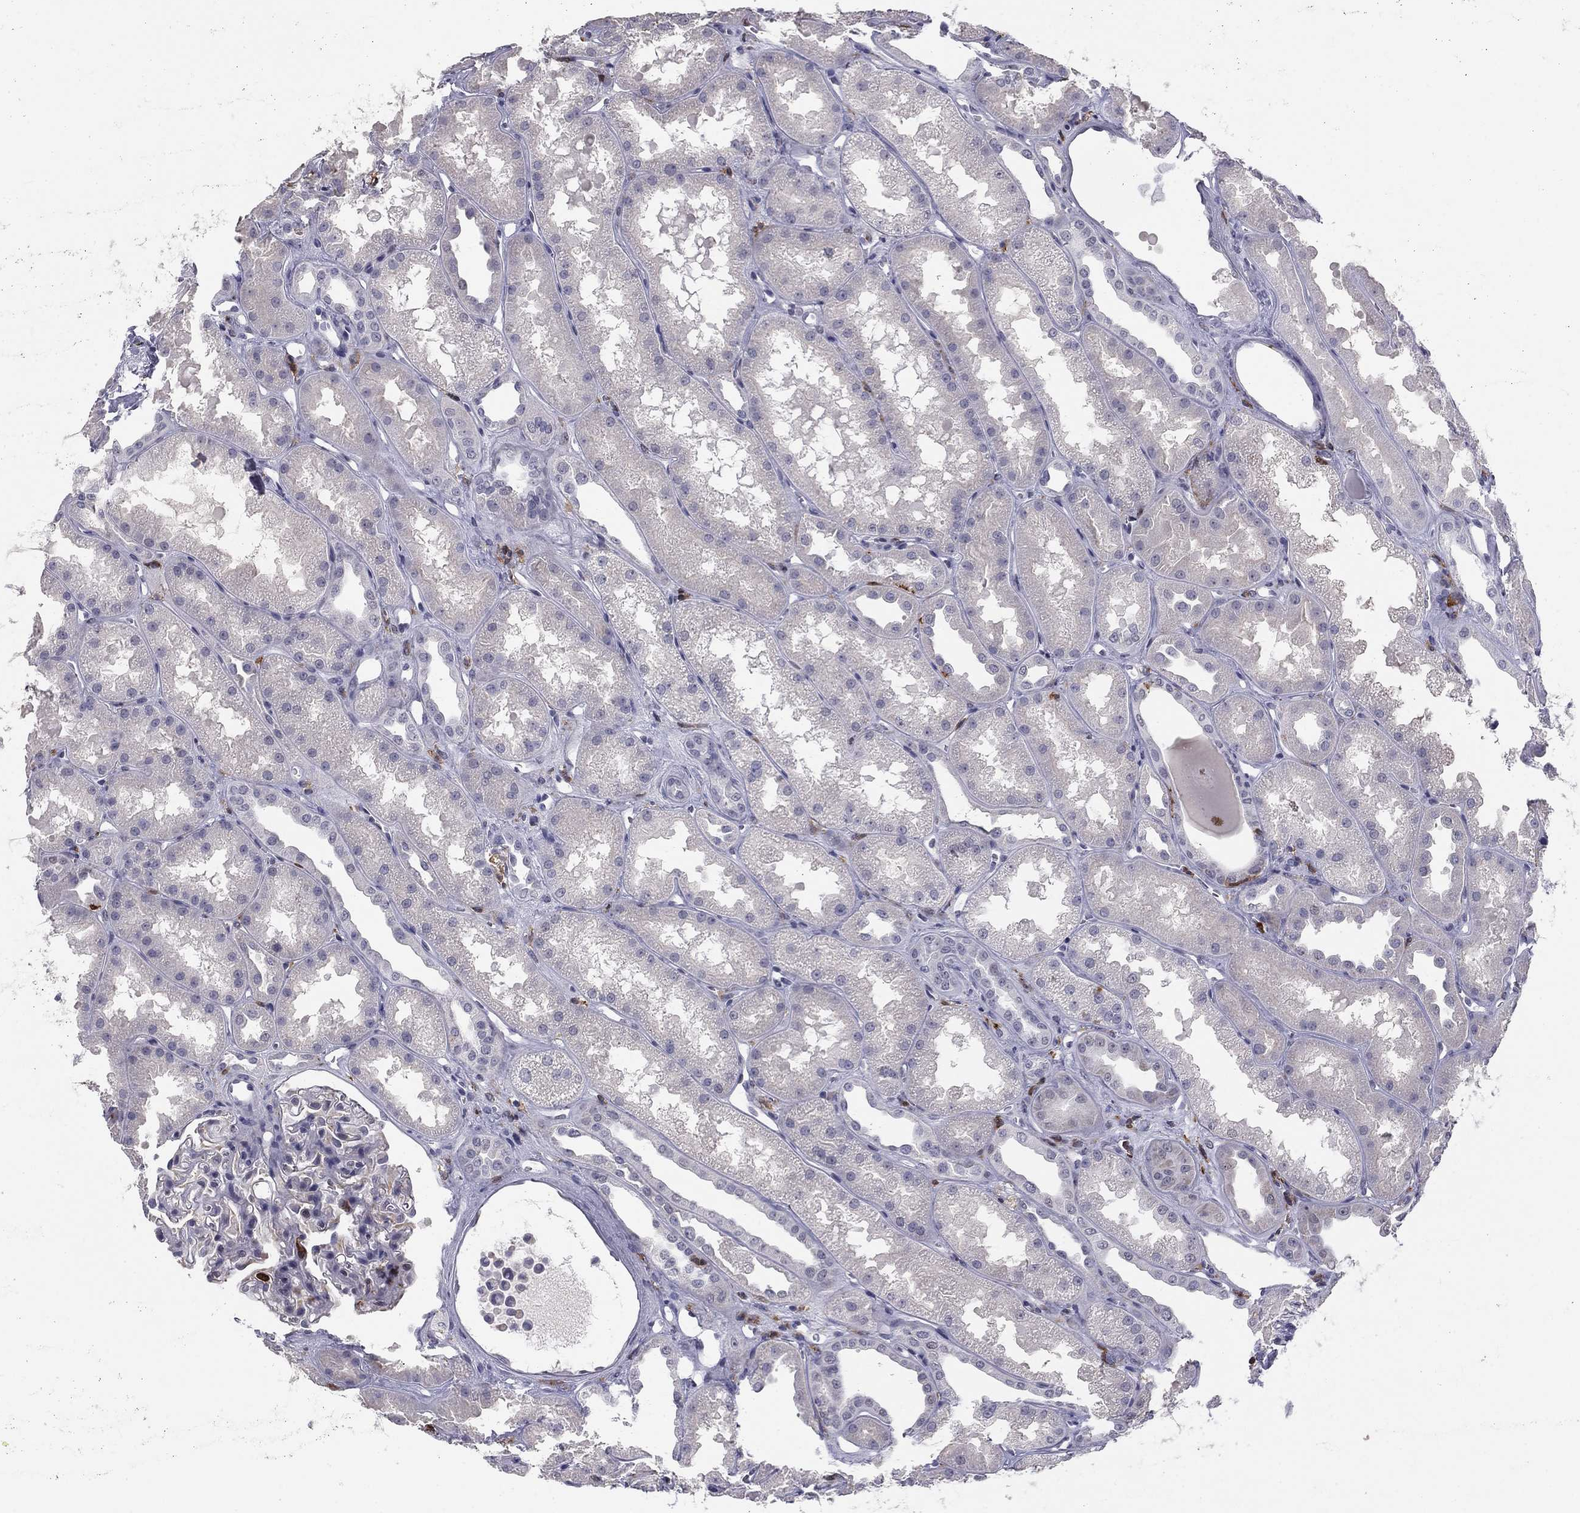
{"staining": {"intensity": "negative", "quantity": "none", "location": "none"}, "tissue": "kidney", "cell_type": "Cells in glomeruli", "image_type": "normal", "snomed": [{"axis": "morphology", "description": "Normal tissue, NOS"}, {"axis": "topography", "description": "Kidney"}], "caption": "Immunohistochemistry of normal kidney displays no positivity in cells in glomeruli.", "gene": "PLCB2", "patient": {"sex": "male", "age": 61}}